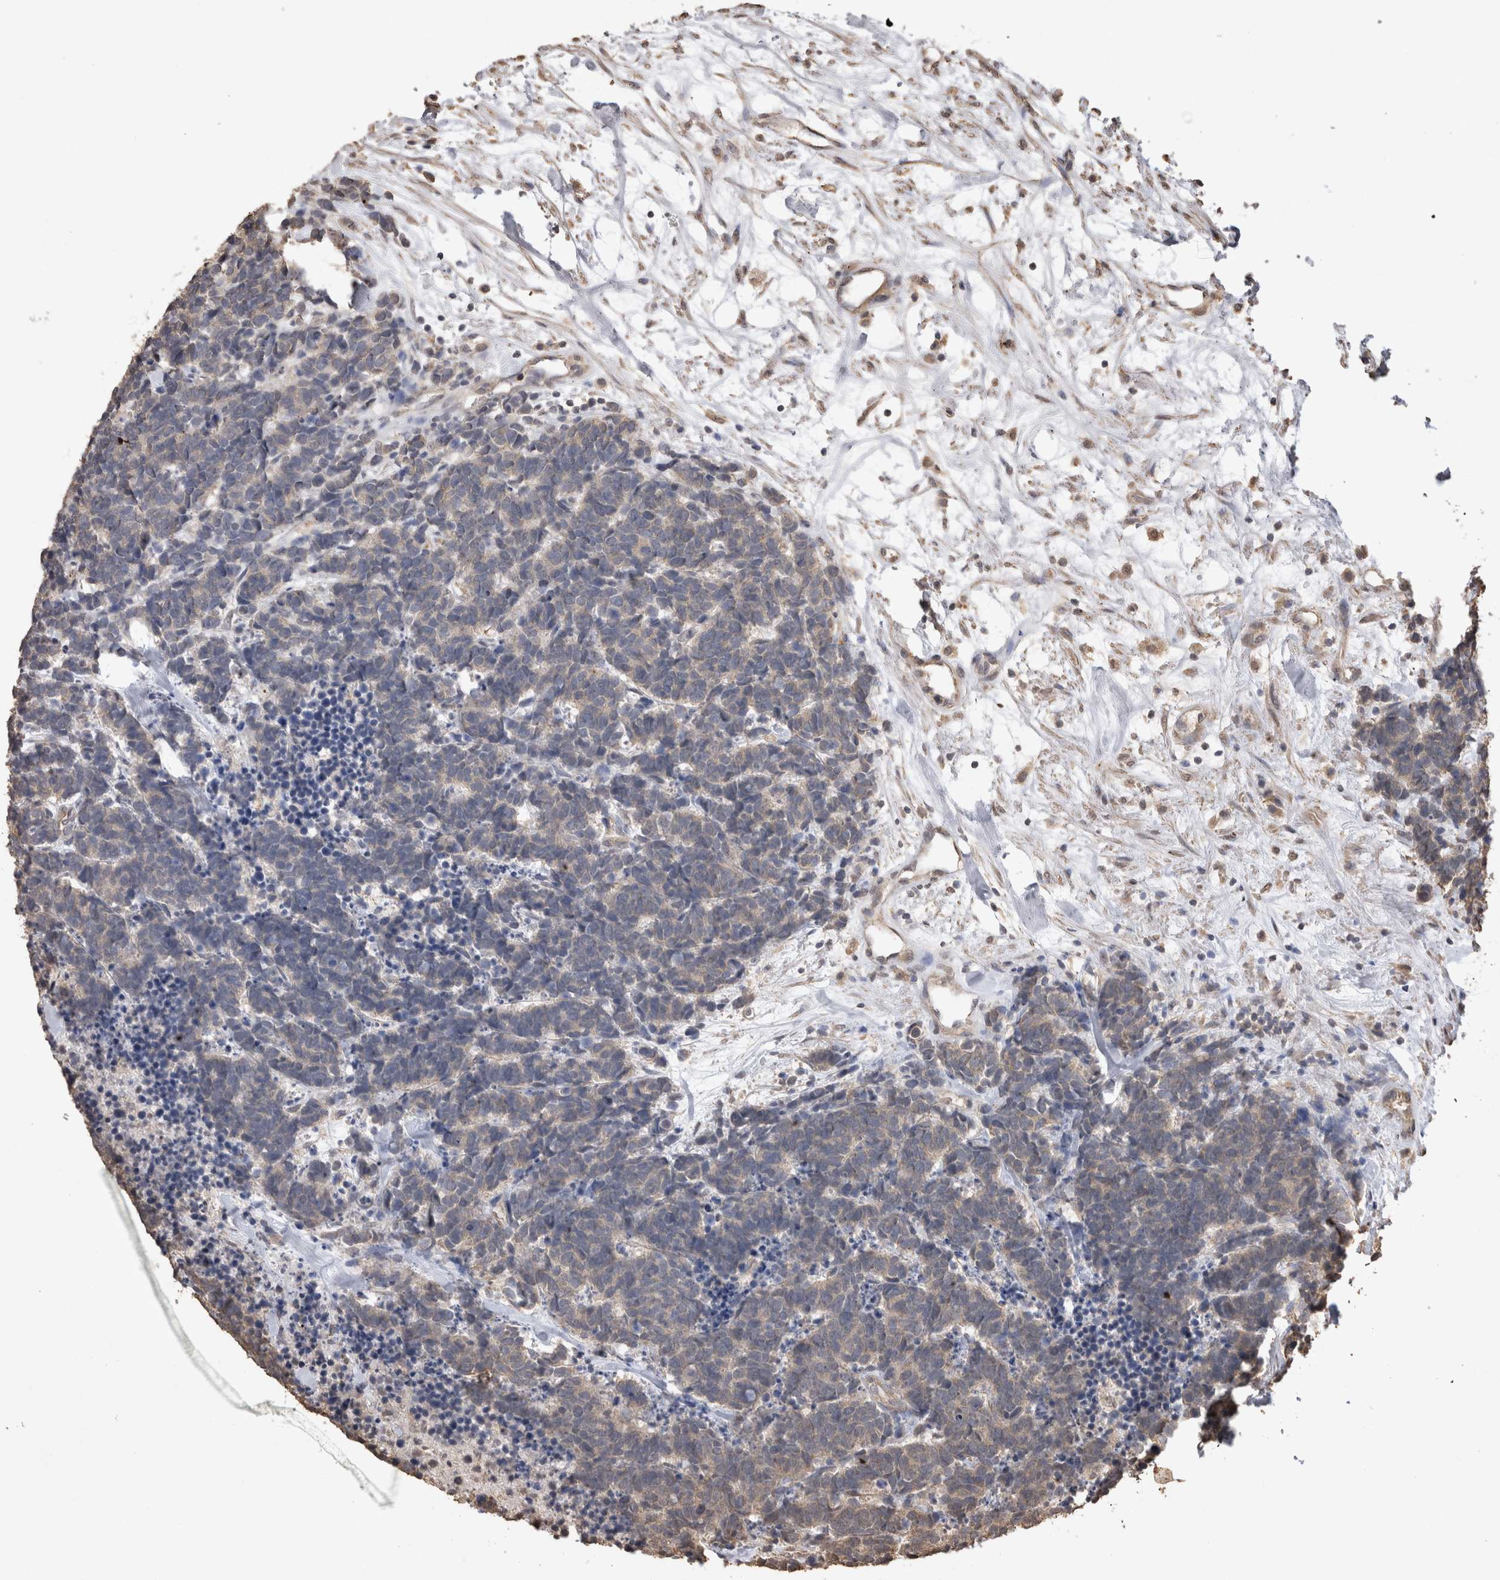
{"staining": {"intensity": "weak", "quantity": "<25%", "location": "cytoplasmic/membranous"}, "tissue": "carcinoid", "cell_type": "Tumor cells", "image_type": "cancer", "snomed": [{"axis": "morphology", "description": "Carcinoma, NOS"}, {"axis": "morphology", "description": "Carcinoid, malignant, NOS"}, {"axis": "topography", "description": "Urinary bladder"}], "caption": "Tumor cells show no significant protein positivity in carcinoid.", "gene": "SOCS5", "patient": {"sex": "male", "age": 57}}